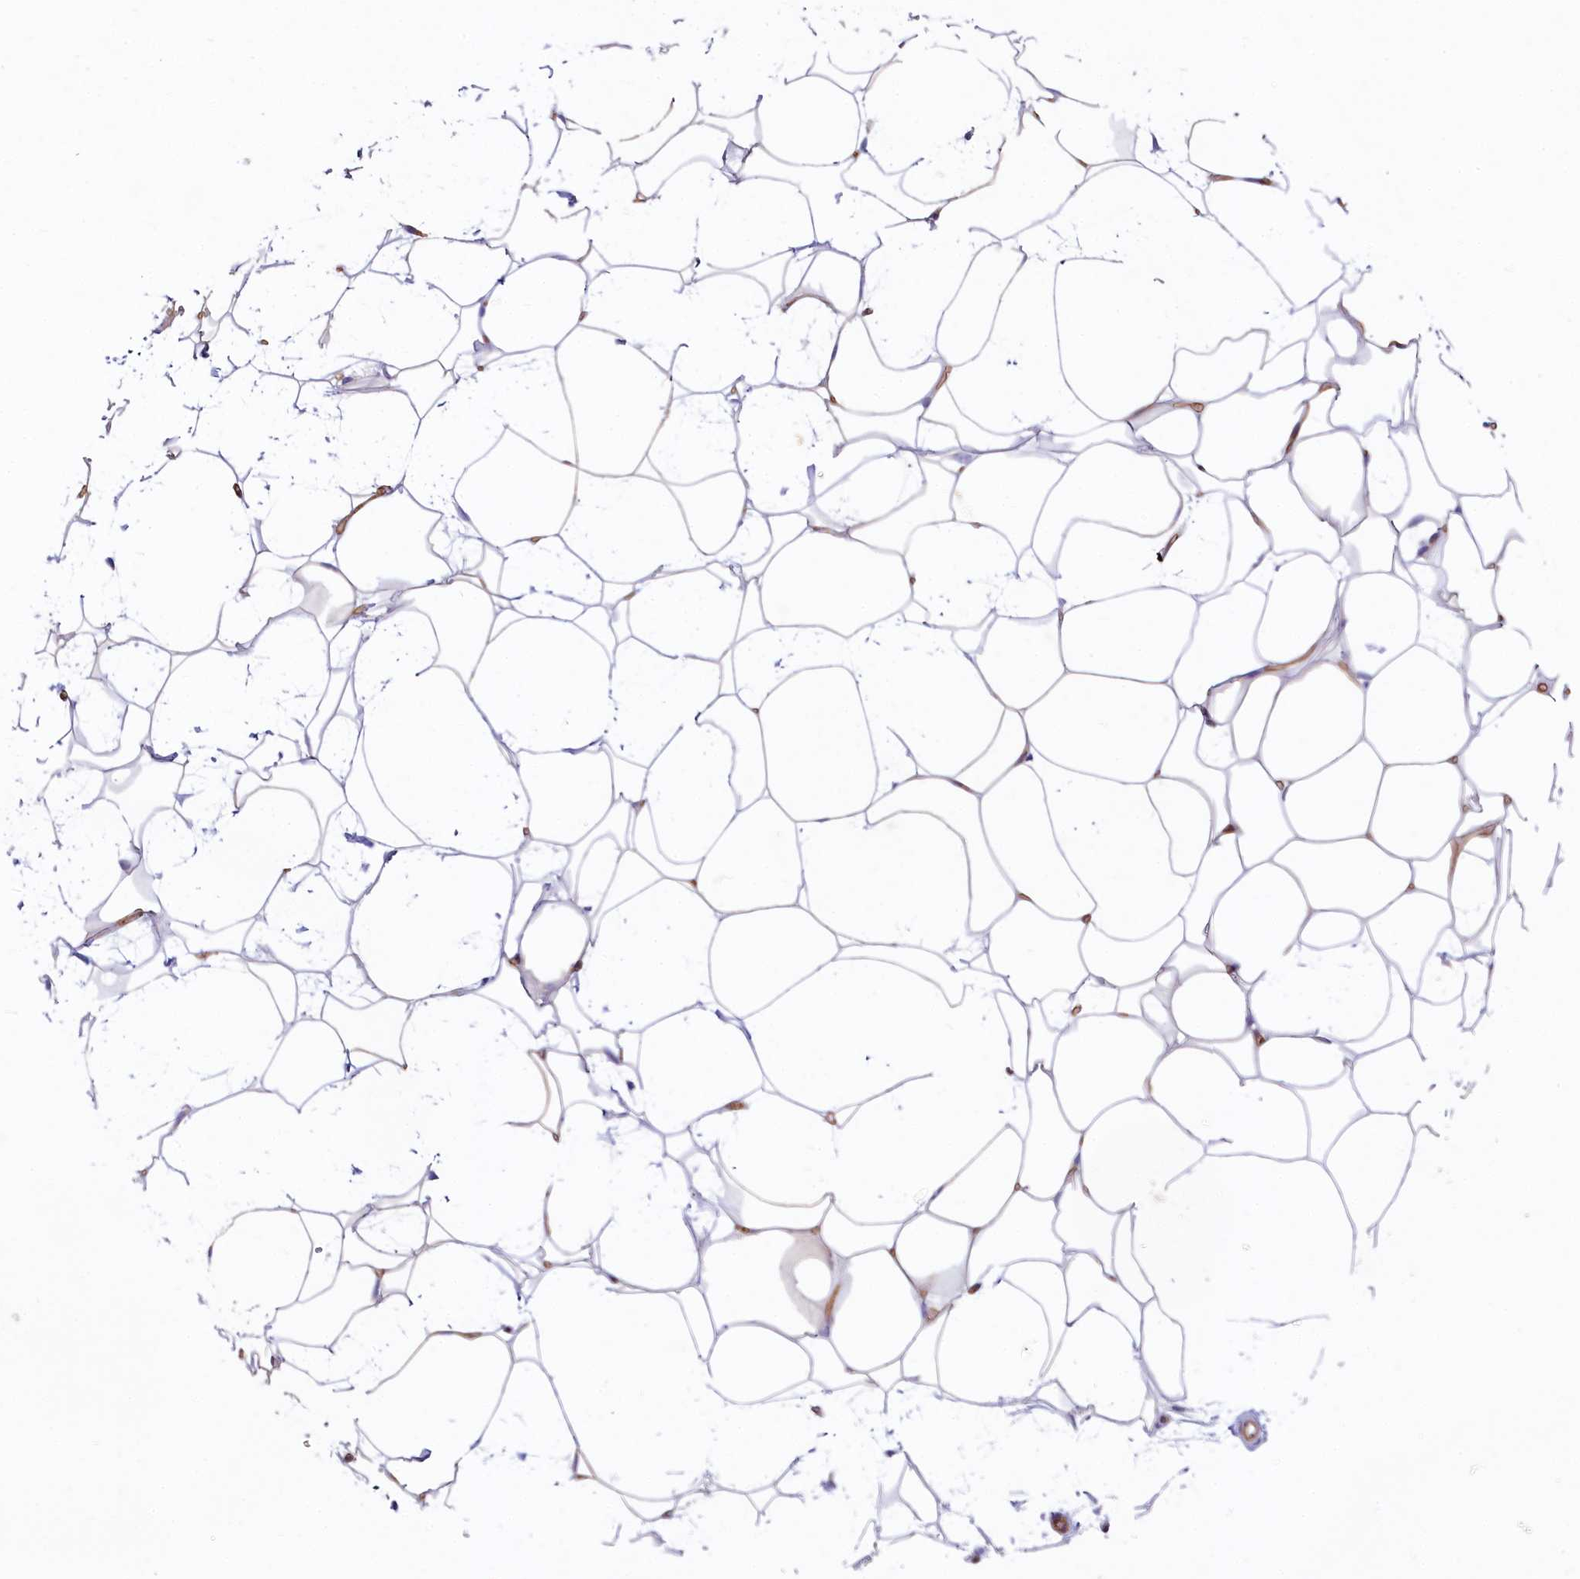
{"staining": {"intensity": "negative", "quantity": "none", "location": "none"}, "tissue": "adipose tissue", "cell_type": "Adipocytes", "image_type": "normal", "snomed": [{"axis": "morphology", "description": "Normal tissue, NOS"}, {"axis": "topography", "description": "Breast"}], "caption": "An immunohistochemistry micrograph of normal adipose tissue is shown. There is no staining in adipocytes of adipose tissue. (DAB (3,3'-diaminobenzidine) IHC with hematoxylin counter stain).", "gene": "LMOD3", "patient": {"sex": "female", "age": 26}}